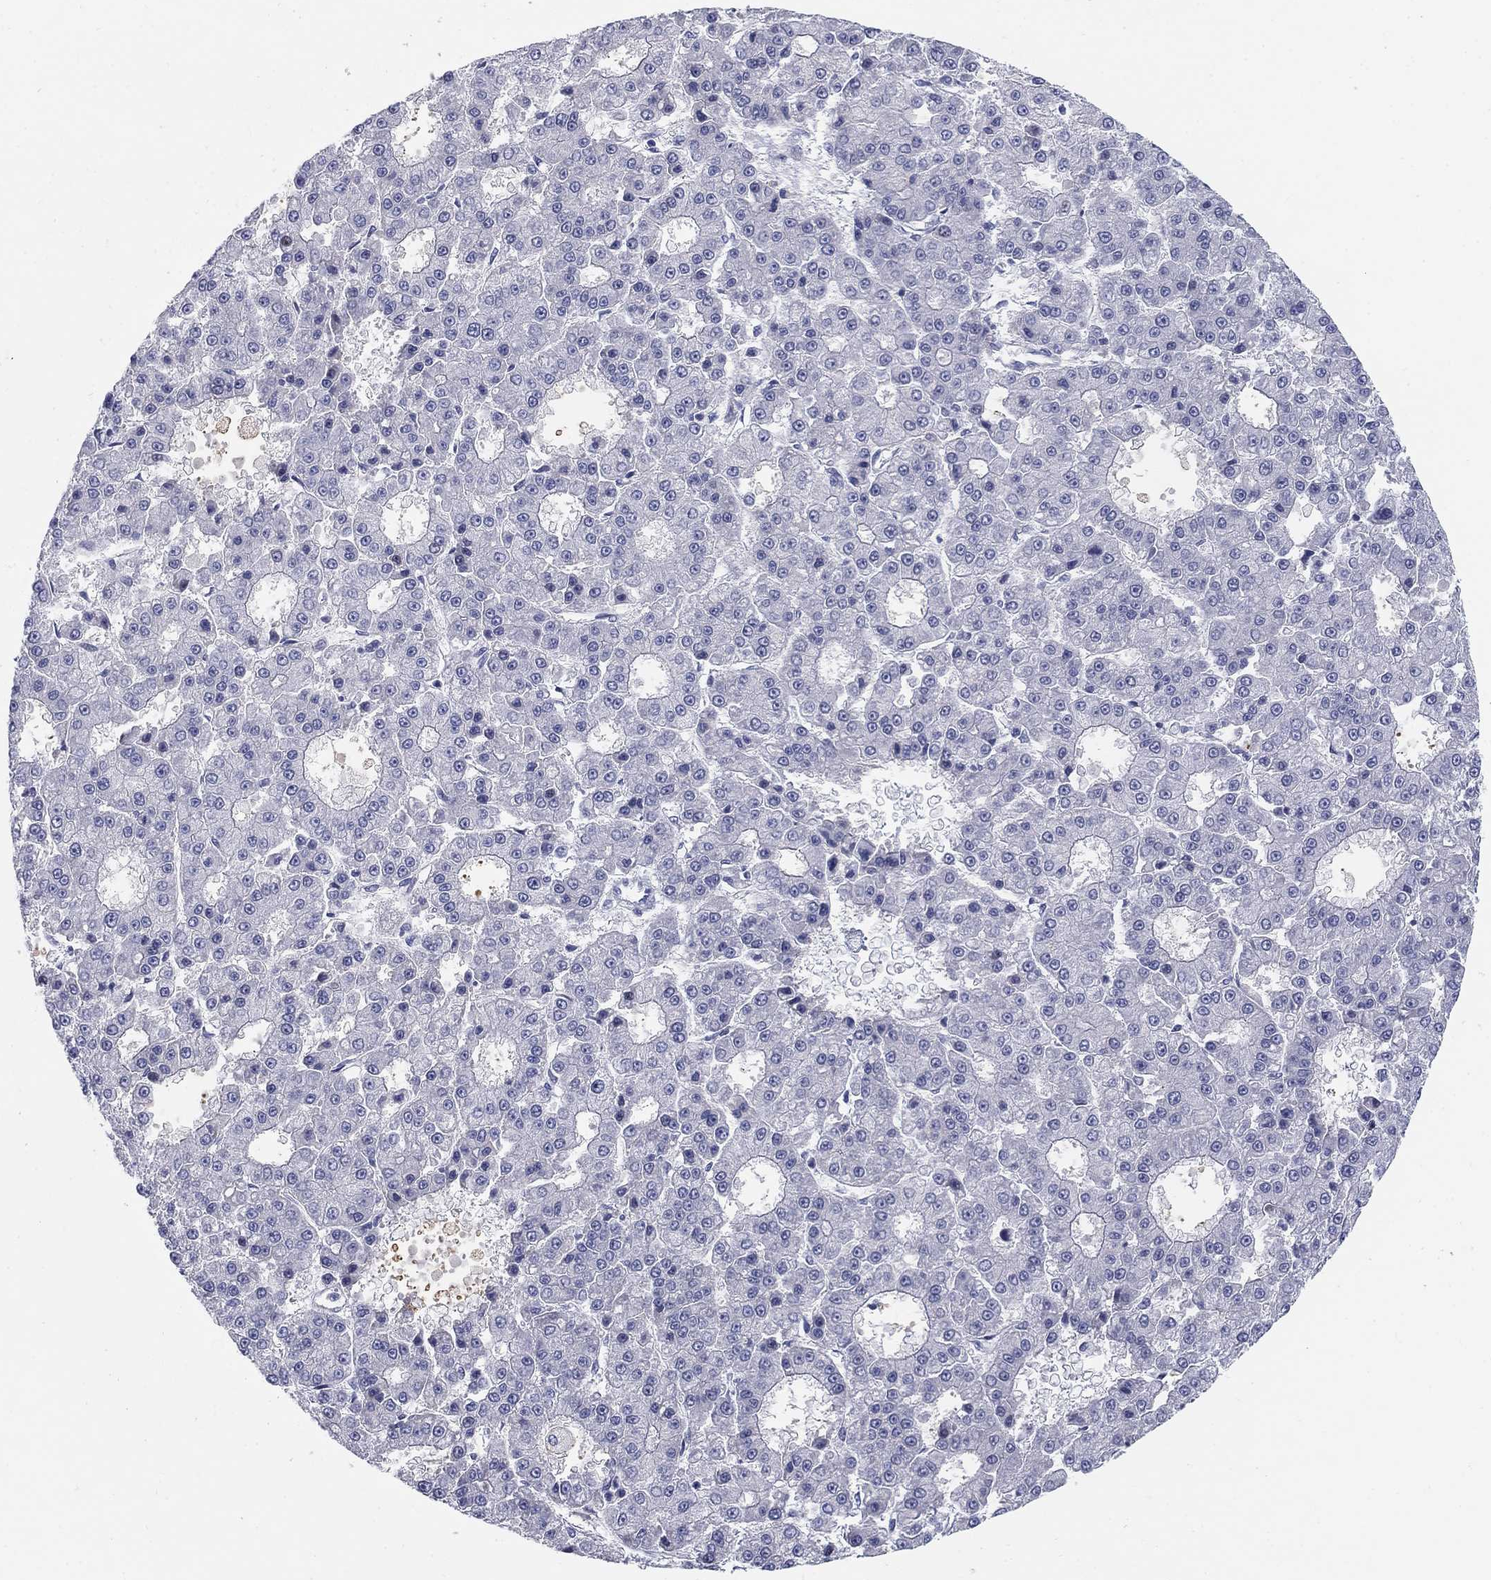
{"staining": {"intensity": "negative", "quantity": "none", "location": "none"}, "tissue": "liver cancer", "cell_type": "Tumor cells", "image_type": "cancer", "snomed": [{"axis": "morphology", "description": "Carcinoma, Hepatocellular, NOS"}, {"axis": "topography", "description": "Liver"}], "caption": "There is no significant expression in tumor cells of liver hepatocellular carcinoma. (DAB (3,3'-diaminobenzidine) immunohistochemistry visualized using brightfield microscopy, high magnification).", "gene": "HEATR4", "patient": {"sex": "male", "age": 70}}